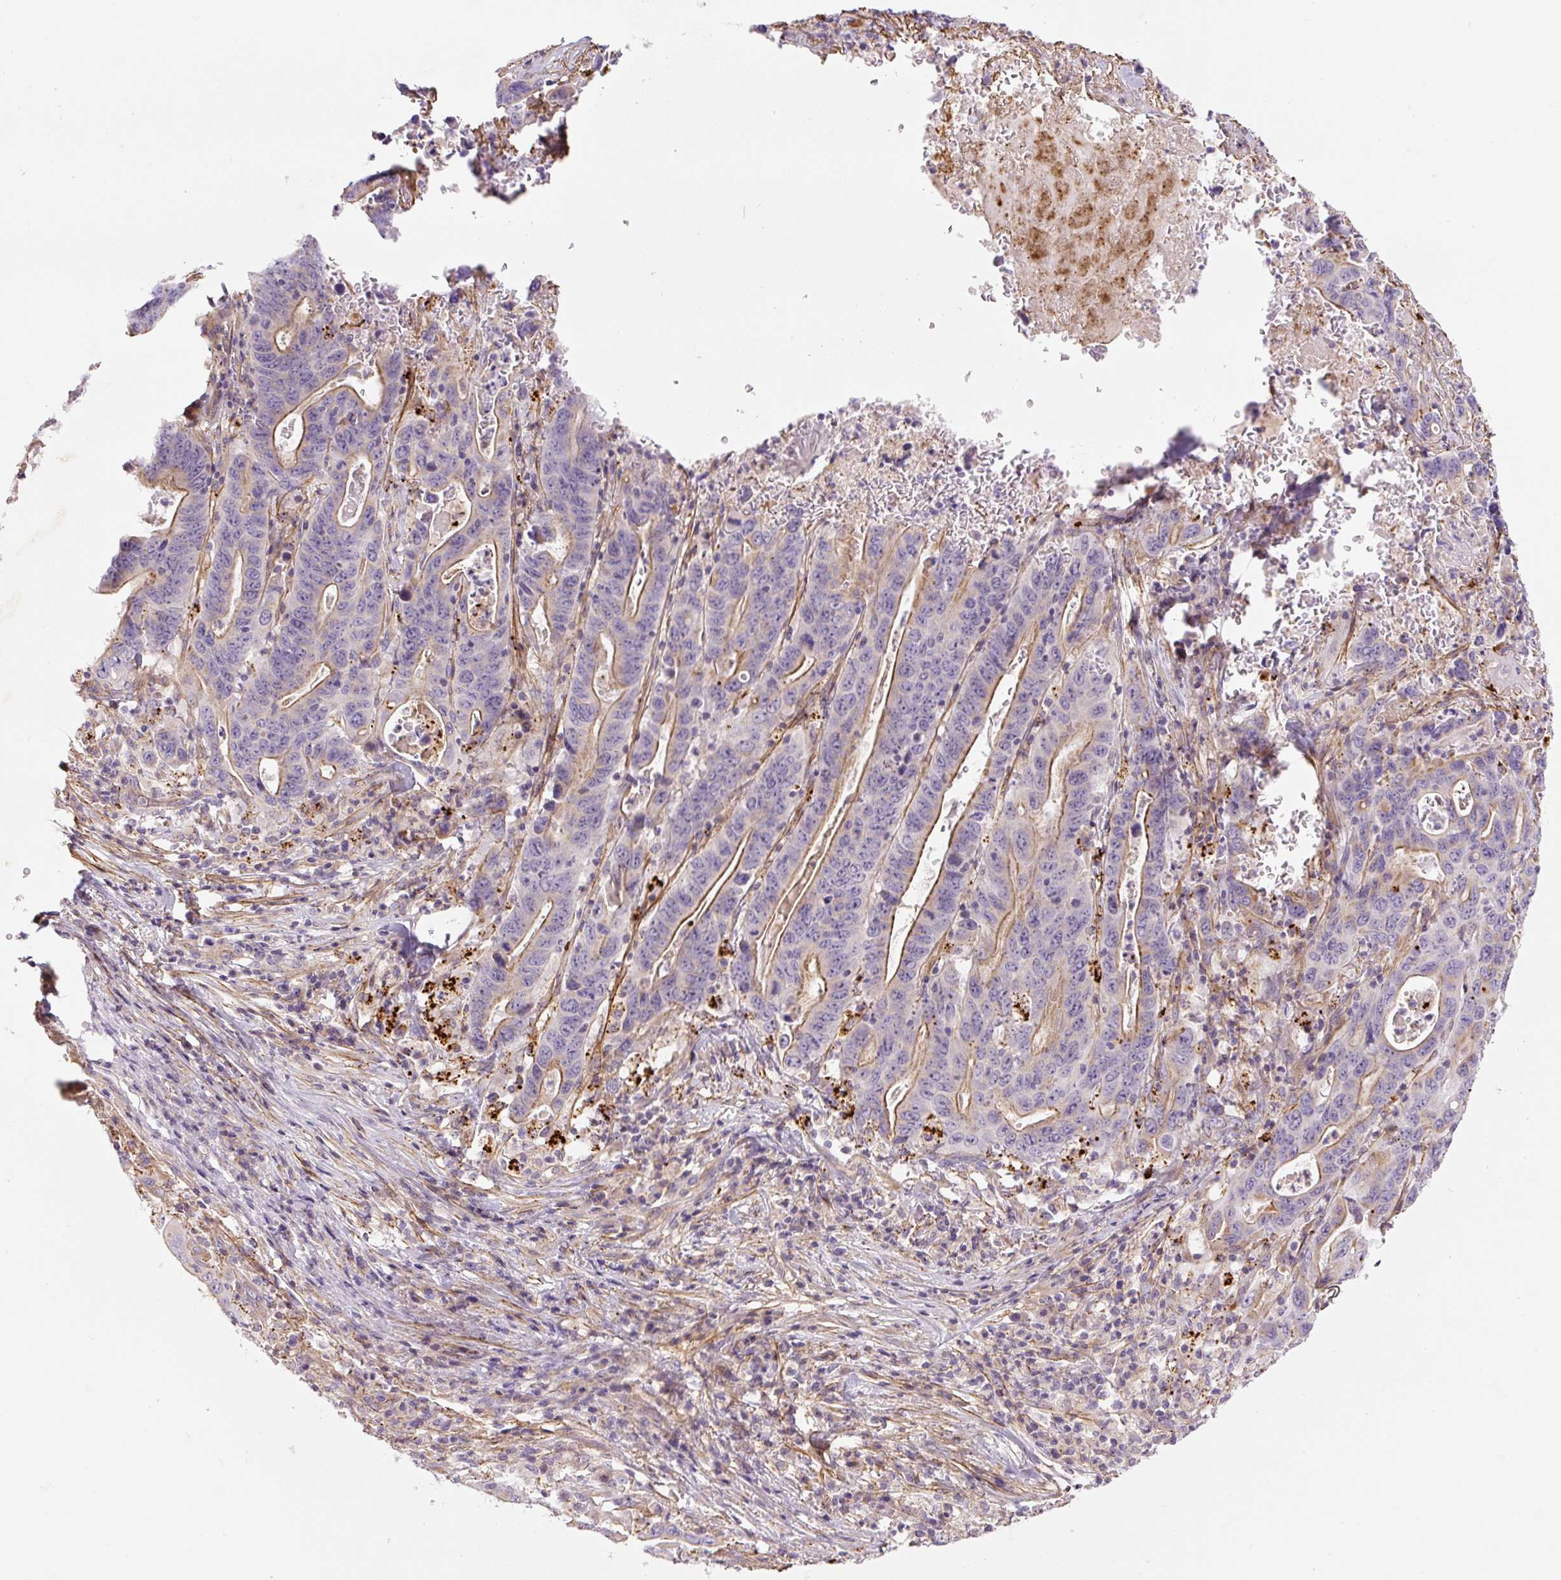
{"staining": {"intensity": "moderate", "quantity": "25%-75%", "location": "cytoplasmic/membranous"}, "tissue": "lung cancer", "cell_type": "Tumor cells", "image_type": "cancer", "snomed": [{"axis": "morphology", "description": "Adenocarcinoma, NOS"}, {"axis": "topography", "description": "Lung"}], "caption": "Protein staining displays moderate cytoplasmic/membranous expression in approximately 25%-75% of tumor cells in lung cancer.", "gene": "CCNI2", "patient": {"sex": "female", "age": 60}}